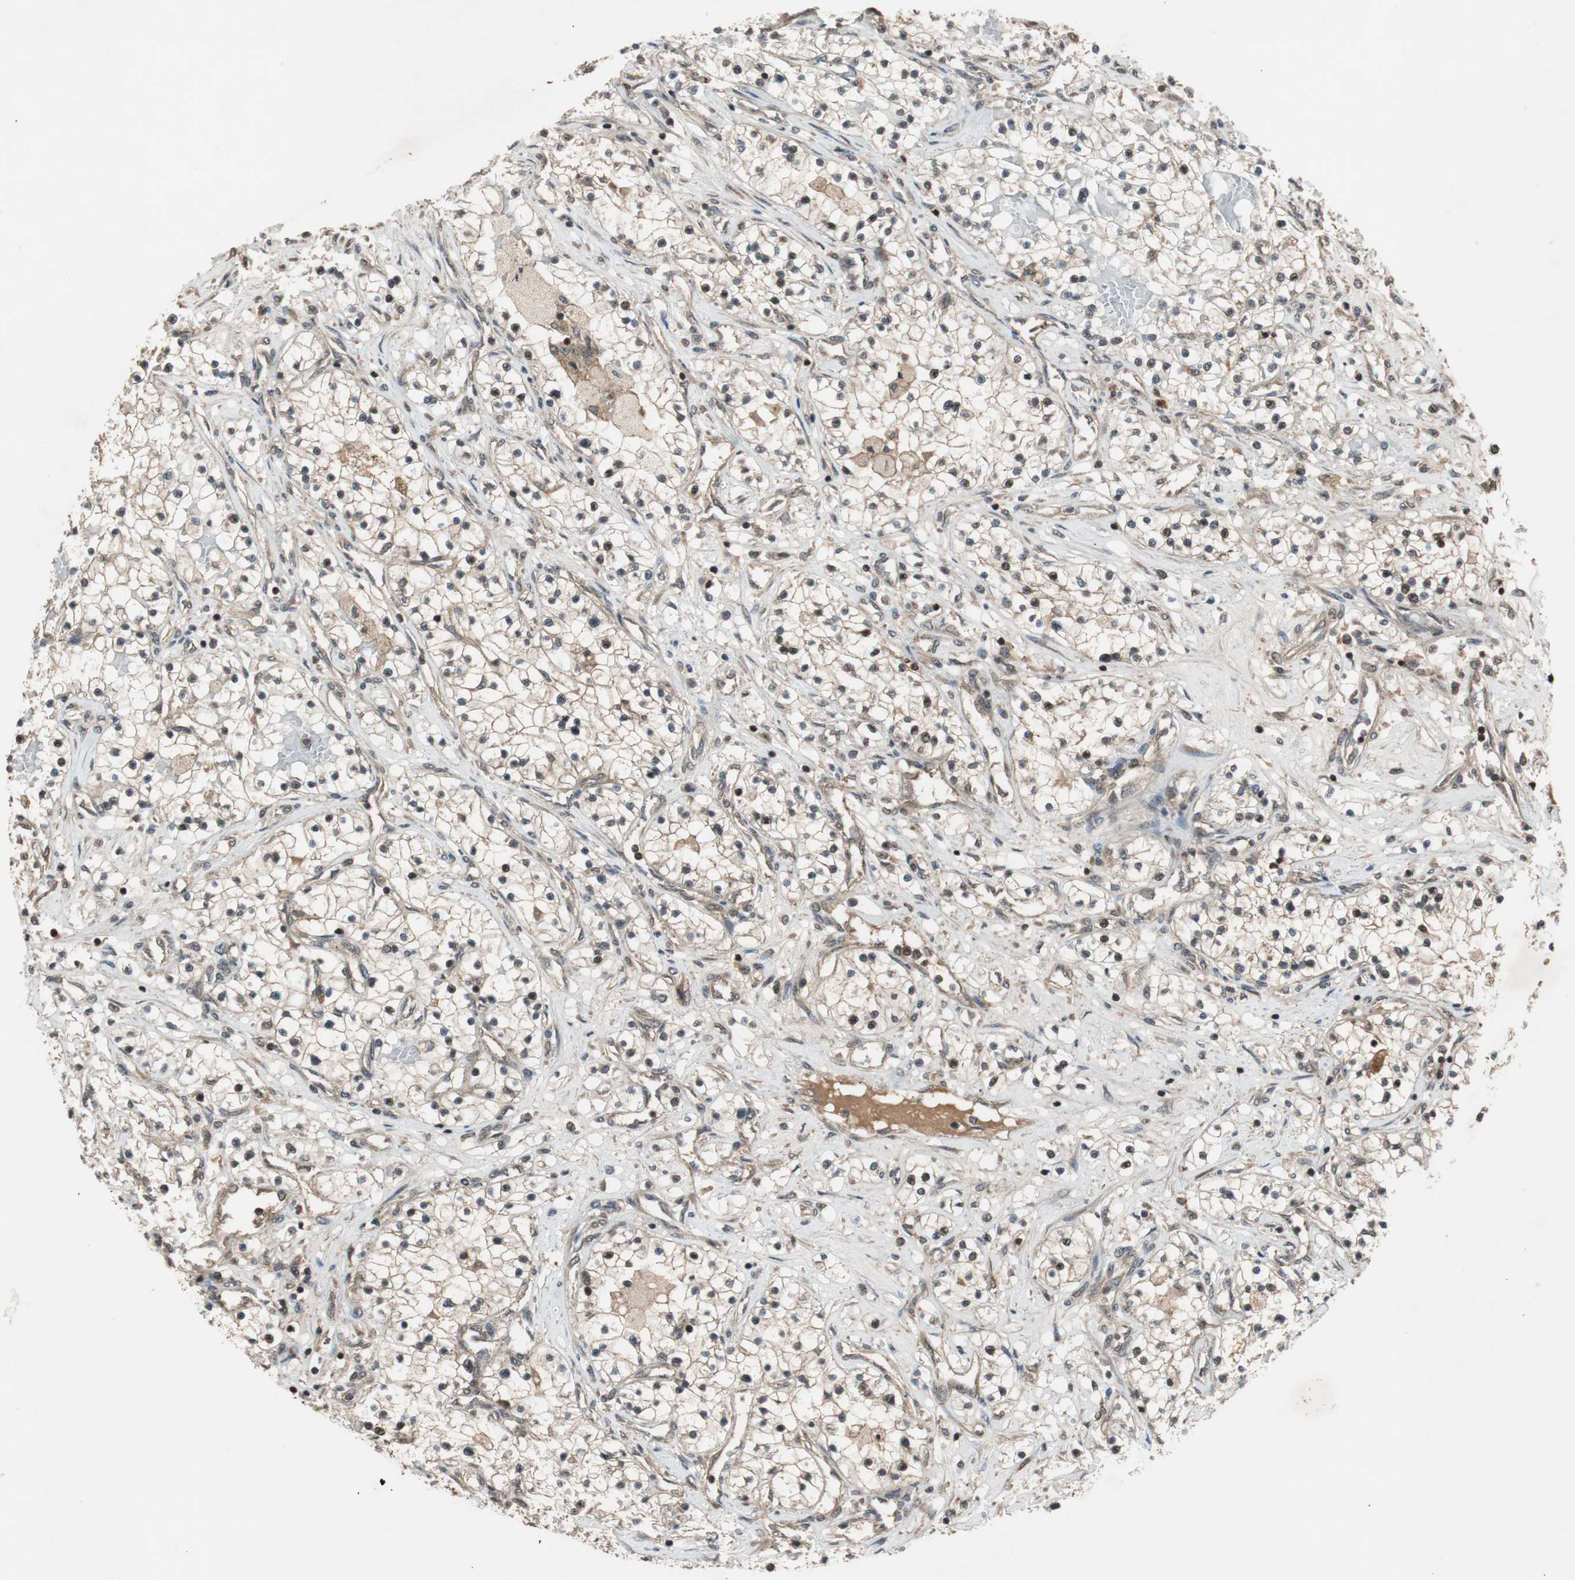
{"staining": {"intensity": "strong", "quantity": "25%-75%", "location": "cytoplasmic/membranous,nuclear"}, "tissue": "renal cancer", "cell_type": "Tumor cells", "image_type": "cancer", "snomed": [{"axis": "morphology", "description": "Adenocarcinoma, NOS"}, {"axis": "topography", "description": "Kidney"}], "caption": "IHC histopathology image of neoplastic tissue: renal adenocarcinoma stained using immunohistochemistry (IHC) exhibits high levels of strong protein expression localized specifically in the cytoplasmic/membranous and nuclear of tumor cells, appearing as a cytoplasmic/membranous and nuclear brown color.", "gene": "TMEM230", "patient": {"sex": "male", "age": 68}}